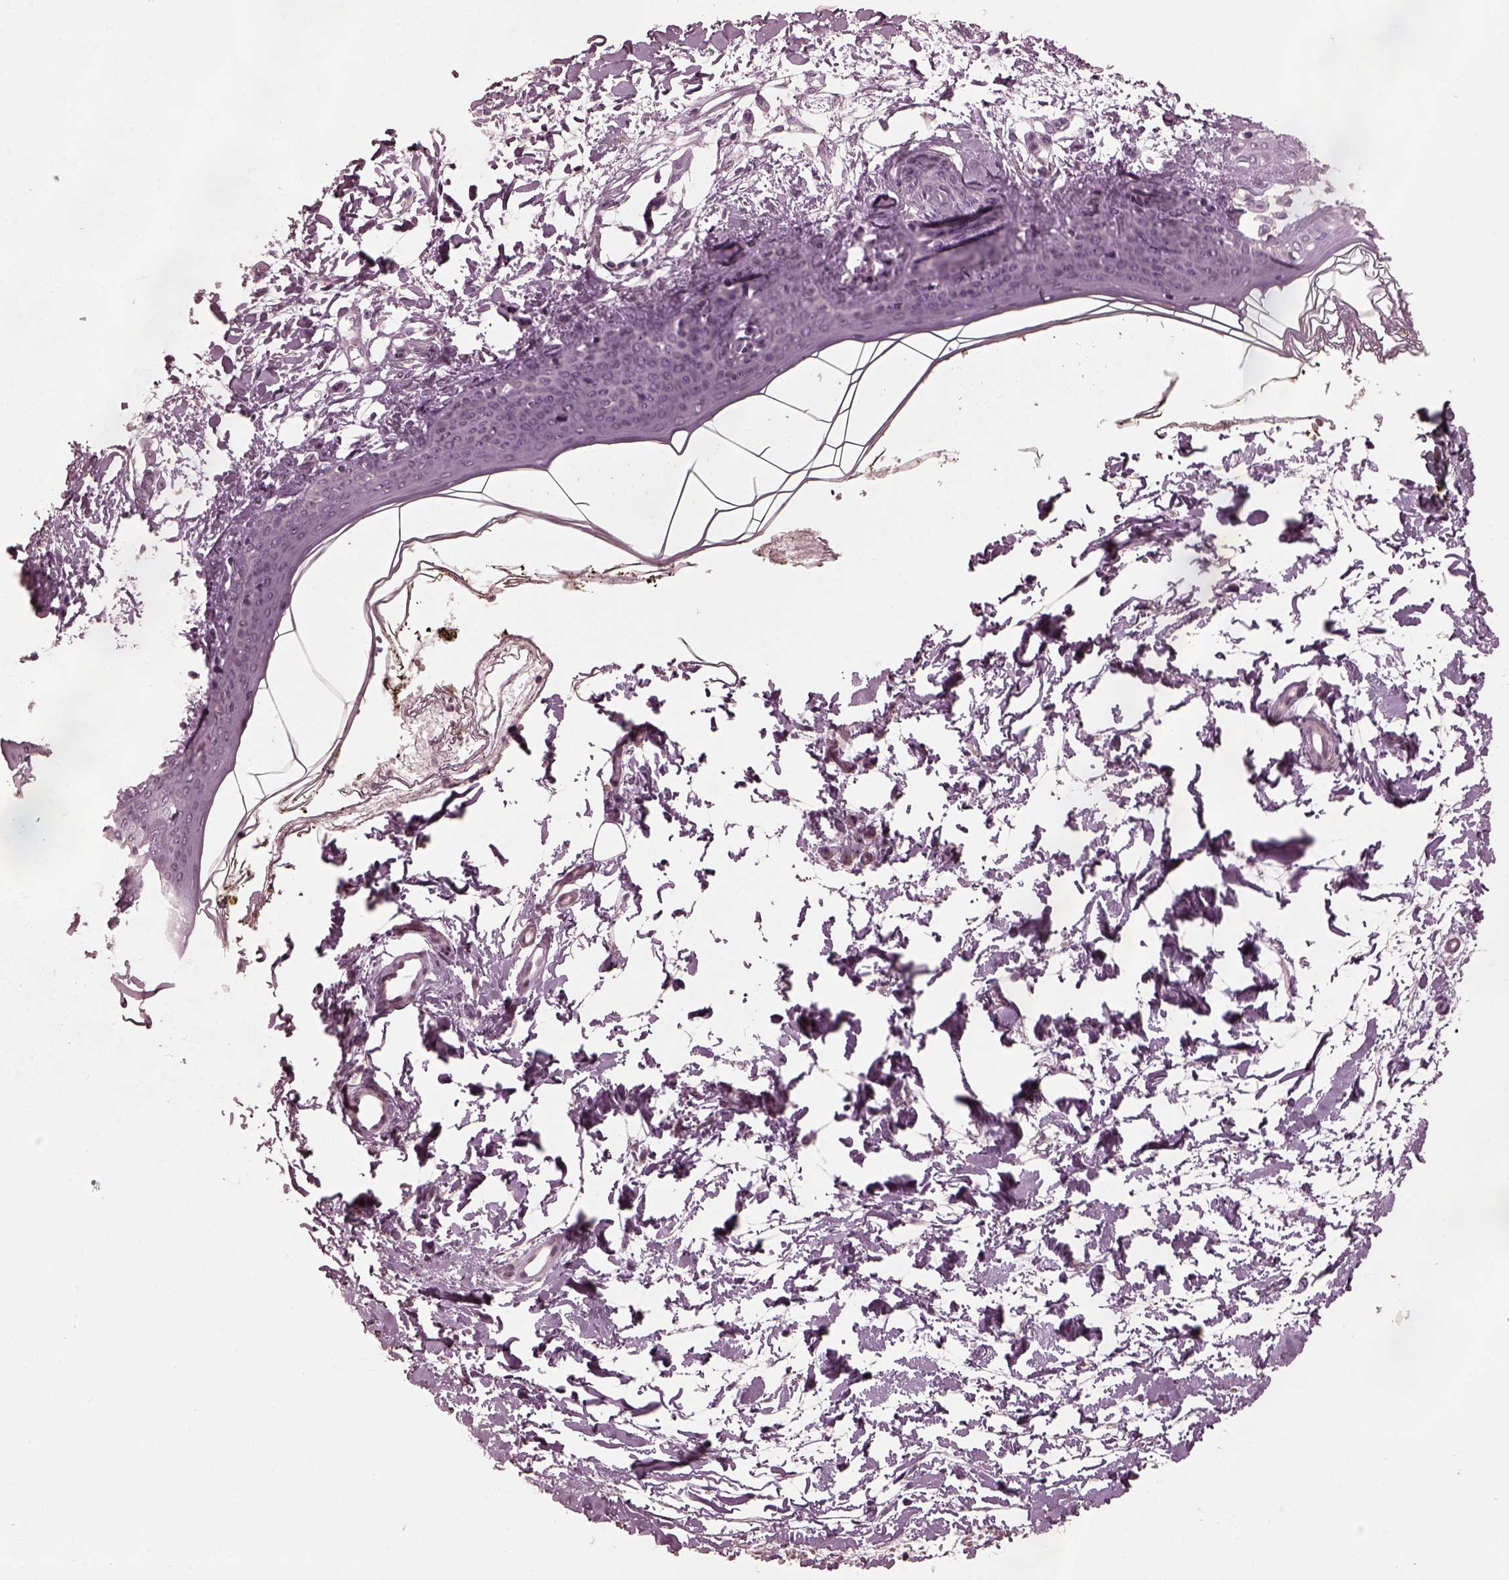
{"staining": {"intensity": "negative", "quantity": "none", "location": "none"}, "tissue": "skin", "cell_type": "Fibroblasts", "image_type": "normal", "snomed": [{"axis": "morphology", "description": "Normal tissue, NOS"}, {"axis": "topography", "description": "Skin"}], "caption": "IHC micrograph of normal skin stained for a protein (brown), which demonstrates no expression in fibroblasts.", "gene": "RCVRN", "patient": {"sex": "female", "age": 34}}